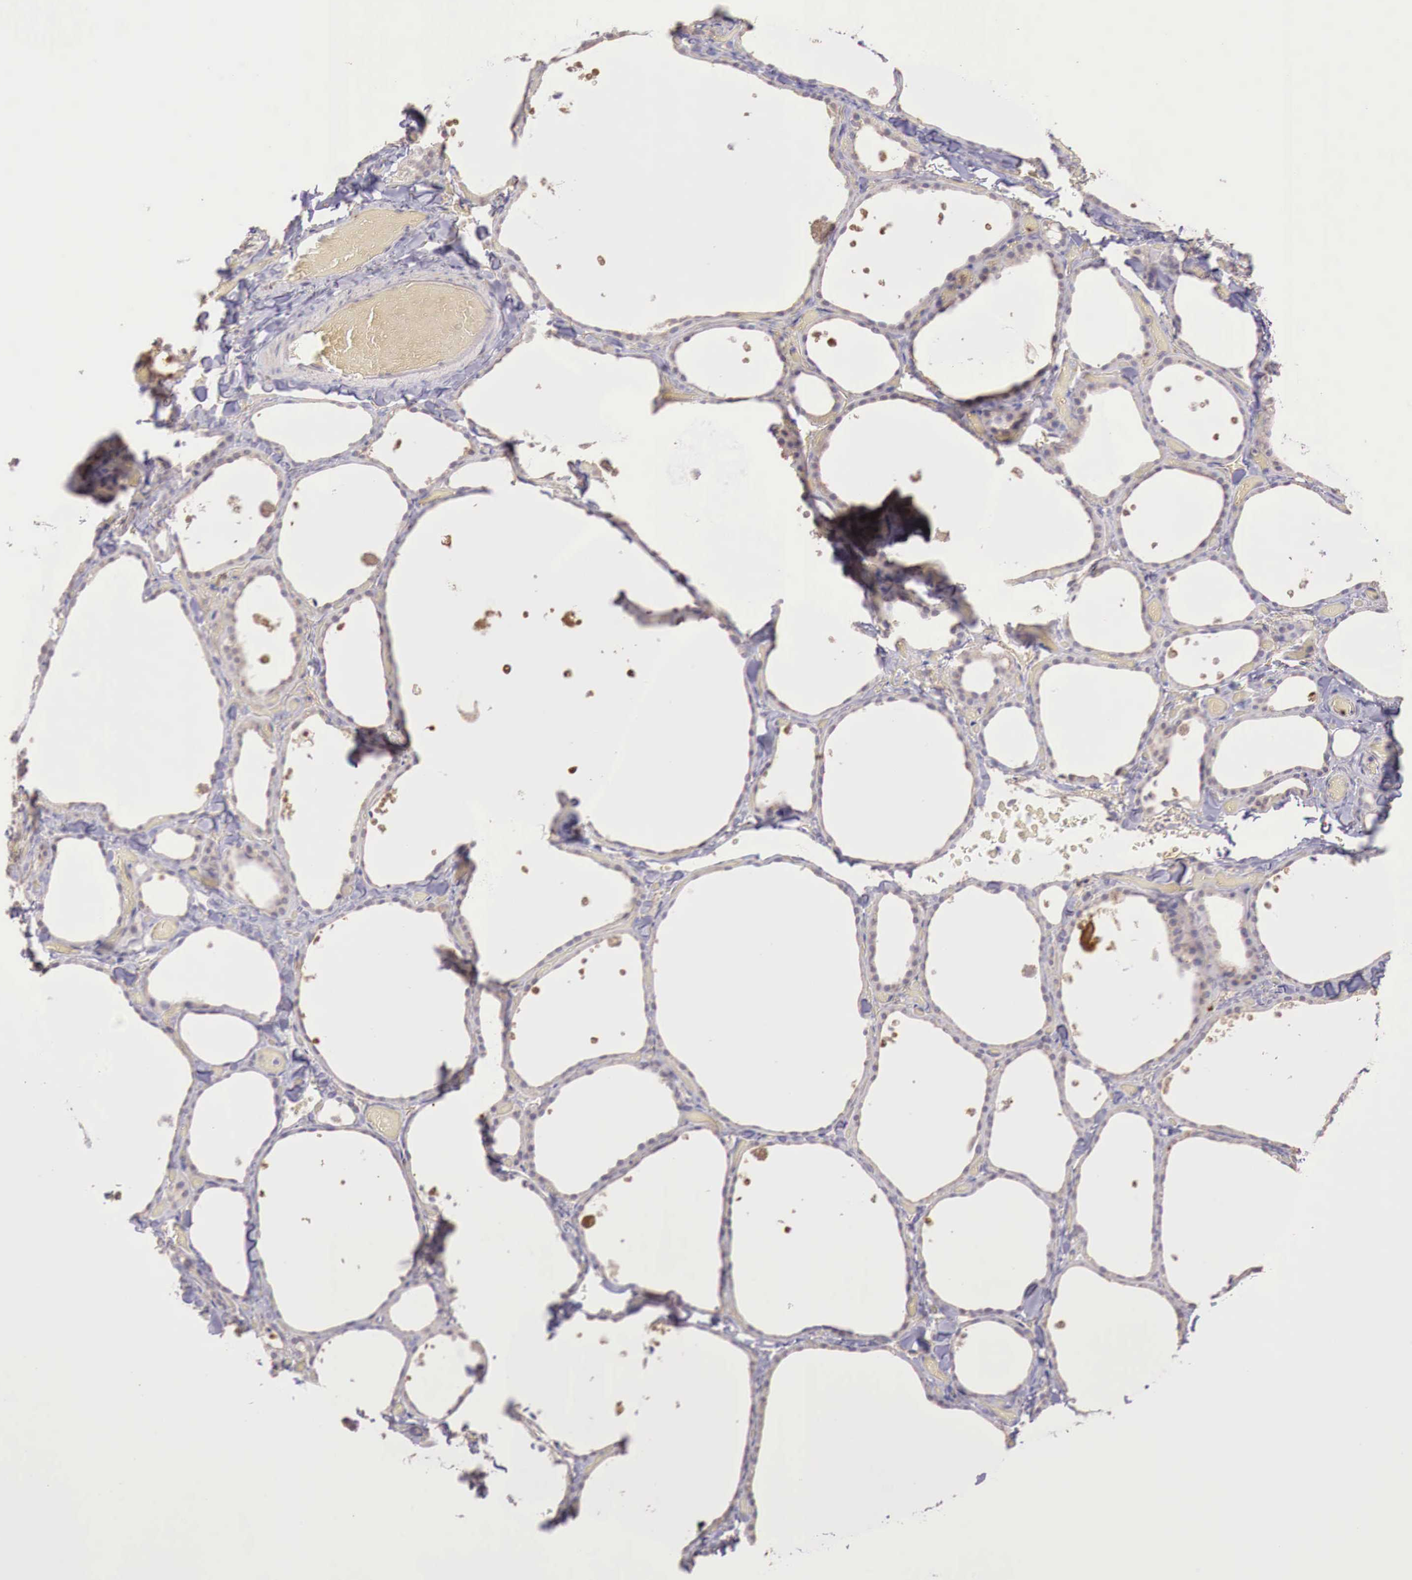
{"staining": {"intensity": "weak", "quantity": "25%-75%", "location": "cytoplasmic/membranous"}, "tissue": "thyroid gland", "cell_type": "Glandular cells", "image_type": "normal", "snomed": [{"axis": "morphology", "description": "Normal tissue, NOS"}, {"axis": "topography", "description": "Thyroid gland"}], "caption": "Benign thyroid gland demonstrates weak cytoplasmic/membranous expression in approximately 25%-75% of glandular cells, visualized by immunohistochemistry.", "gene": "CHRDL1", "patient": {"sex": "male", "age": 34}}